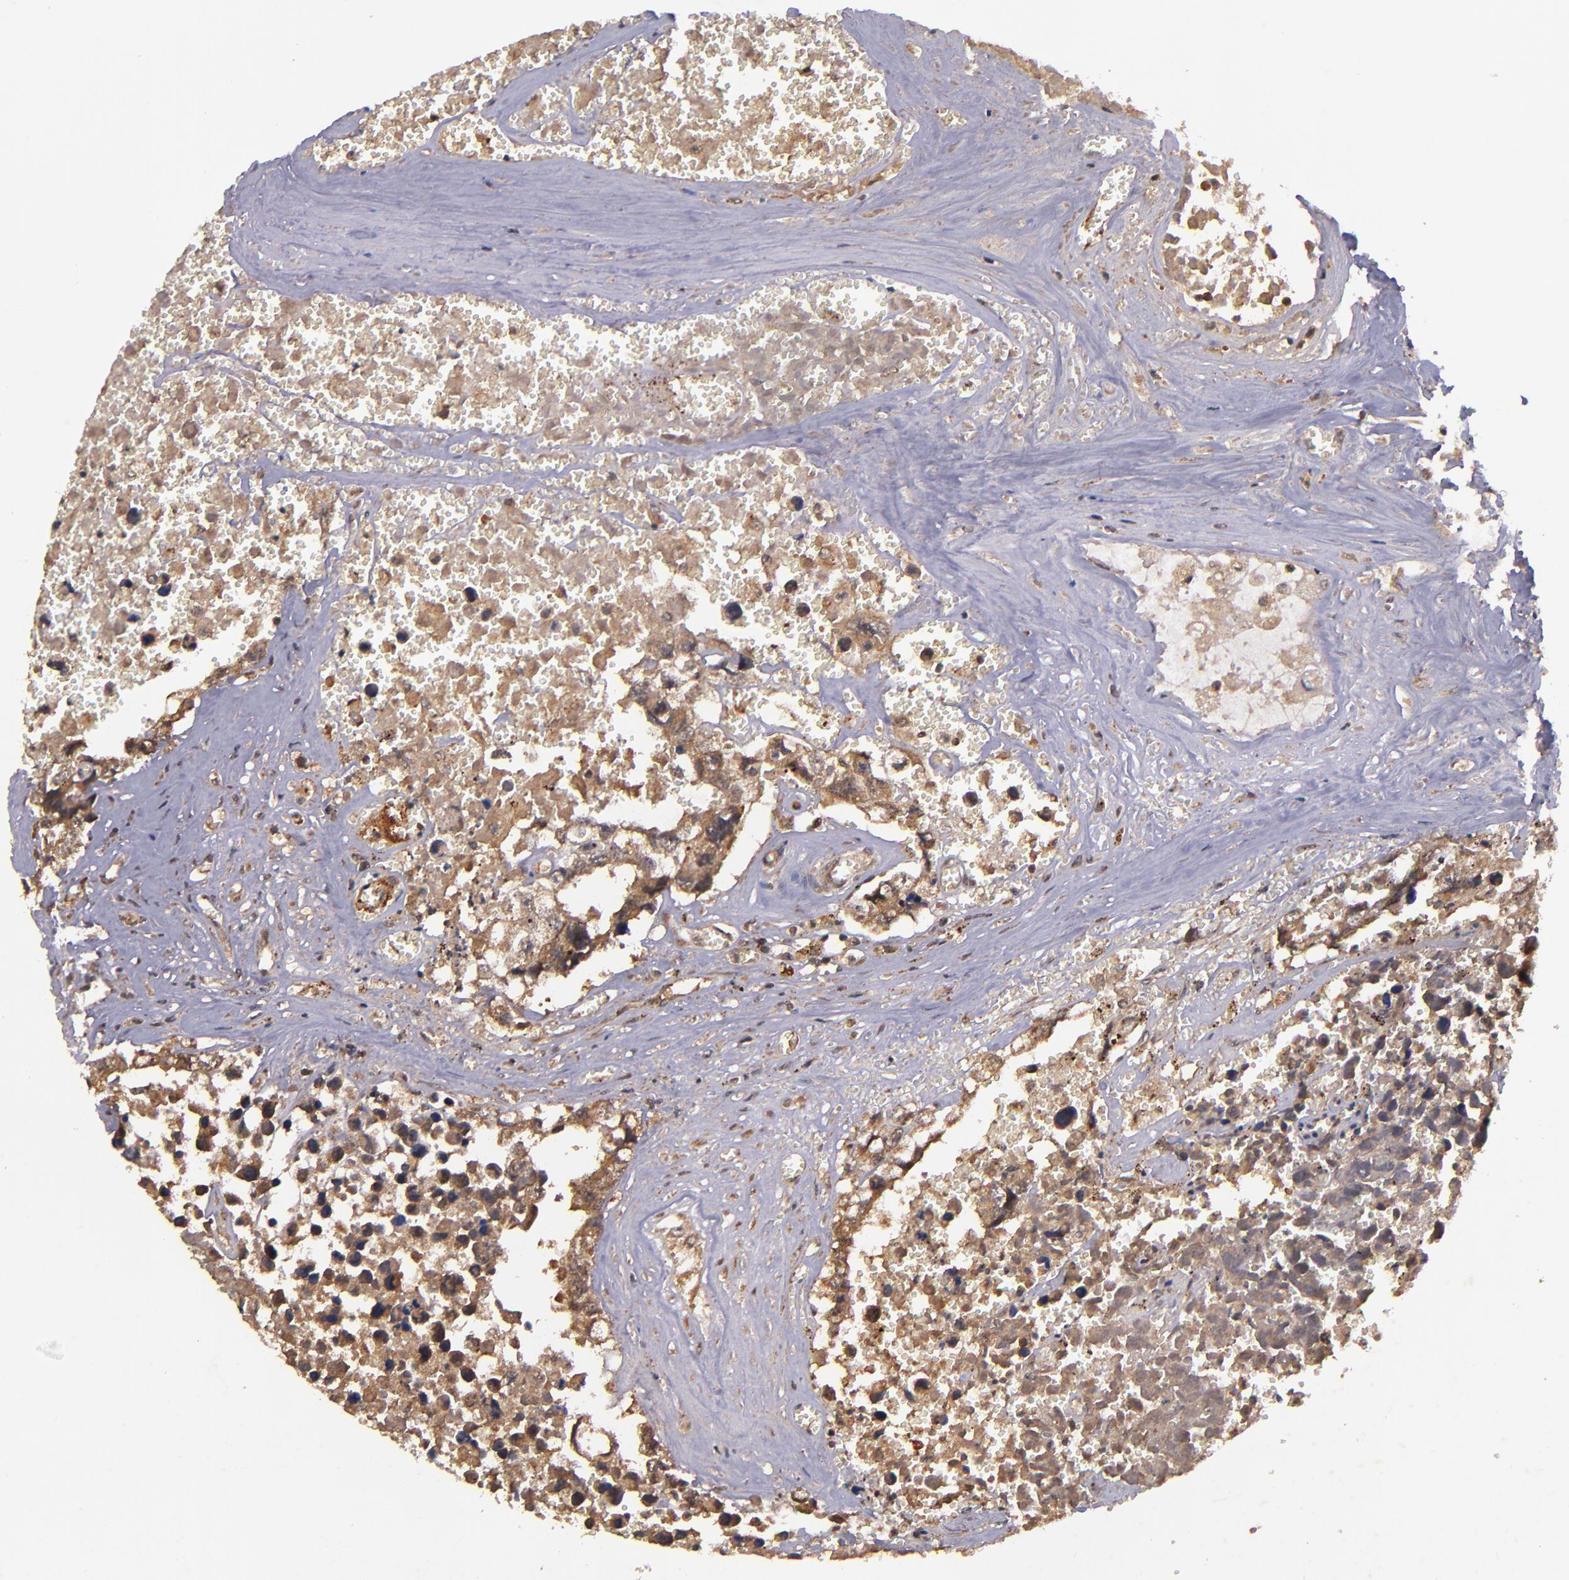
{"staining": {"intensity": "moderate", "quantity": ">75%", "location": "cytoplasmic/membranous"}, "tissue": "testis cancer", "cell_type": "Tumor cells", "image_type": "cancer", "snomed": [{"axis": "morphology", "description": "Carcinoma, Embryonal, NOS"}, {"axis": "topography", "description": "Testis"}], "caption": "Immunohistochemistry (IHC) staining of testis embryonal carcinoma, which exhibits medium levels of moderate cytoplasmic/membranous expression in approximately >75% of tumor cells indicating moderate cytoplasmic/membranous protein positivity. The staining was performed using DAB (3,3'-diaminobenzidine) (brown) for protein detection and nuclei were counterstained in hematoxylin (blue).", "gene": "RIOK3", "patient": {"sex": "male", "age": 31}}